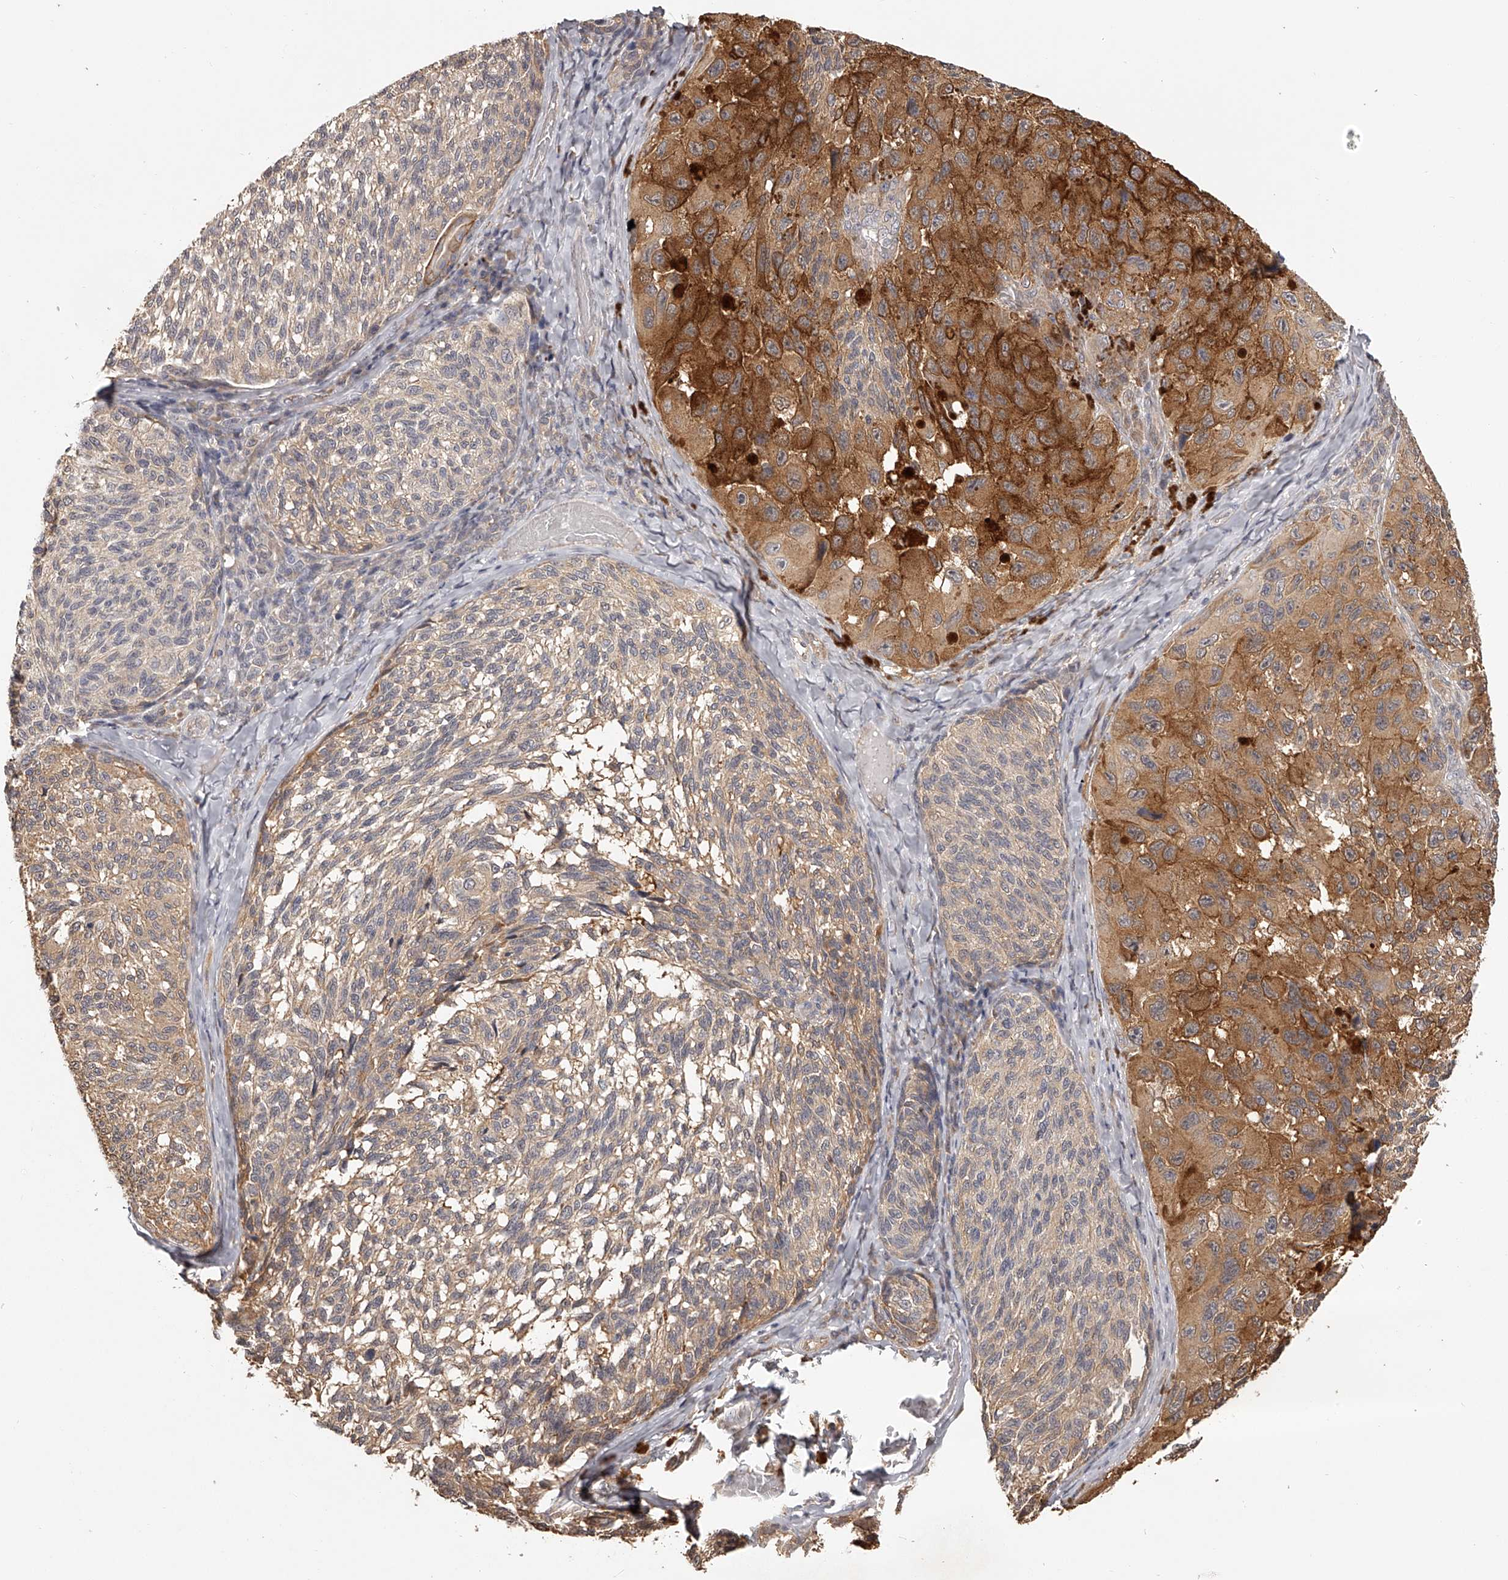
{"staining": {"intensity": "moderate", "quantity": ">75%", "location": "cytoplasmic/membranous"}, "tissue": "melanoma", "cell_type": "Tumor cells", "image_type": "cancer", "snomed": [{"axis": "morphology", "description": "Malignant melanoma, NOS"}, {"axis": "topography", "description": "Skin"}], "caption": "Melanoma stained with DAB (3,3'-diaminobenzidine) IHC exhibits medium levels of moderate cytoplasmic/membranous staining in approximately >75% of tumor cells.", "gene": "ZNF582", "patient": {"sex": "female", "age": 73}}